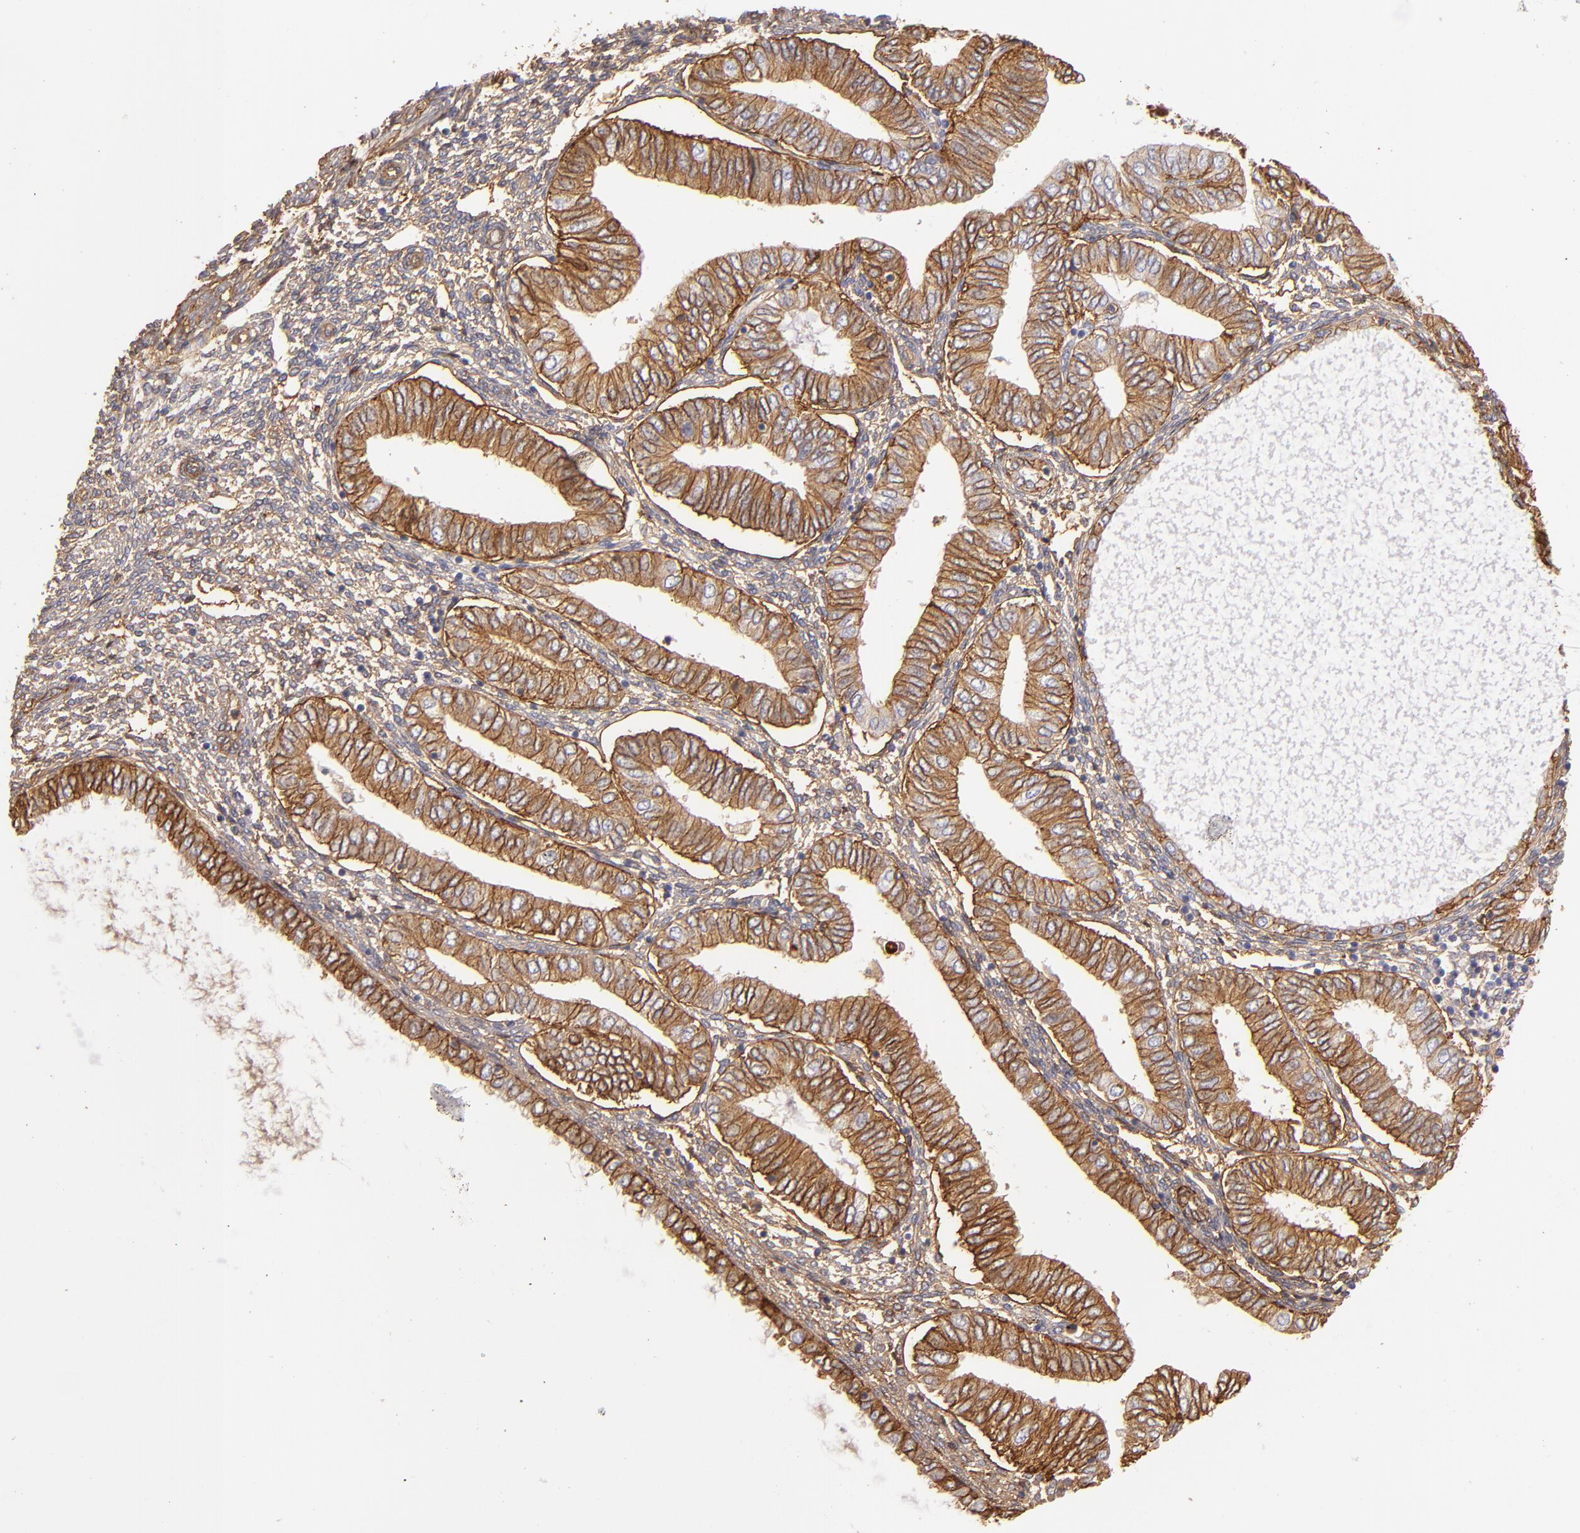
{"staining": {"intensity": "moderate", "quantity": ">75%", "location": "cytoplasmic/membranous"}, "tissue": "endometrial cancer", "cell_type": "Tumor cells", "image_type": "cancer", "snomed": [{"axis": "morphology", "description": "Adenocarcinoma, NOS"}, {"axis": "topography", "description": "Endometrium"}], "caption": "DAB (3,3'-diaminobenzidine) immunohistochemical staining of human adenocarcinoma (endometrial) displays moderate cytoplasmic/membranous protein positivity in about >75% of tumor cells.", "gene": "CD151", "patient": {"sex": "female", "age": 51}}